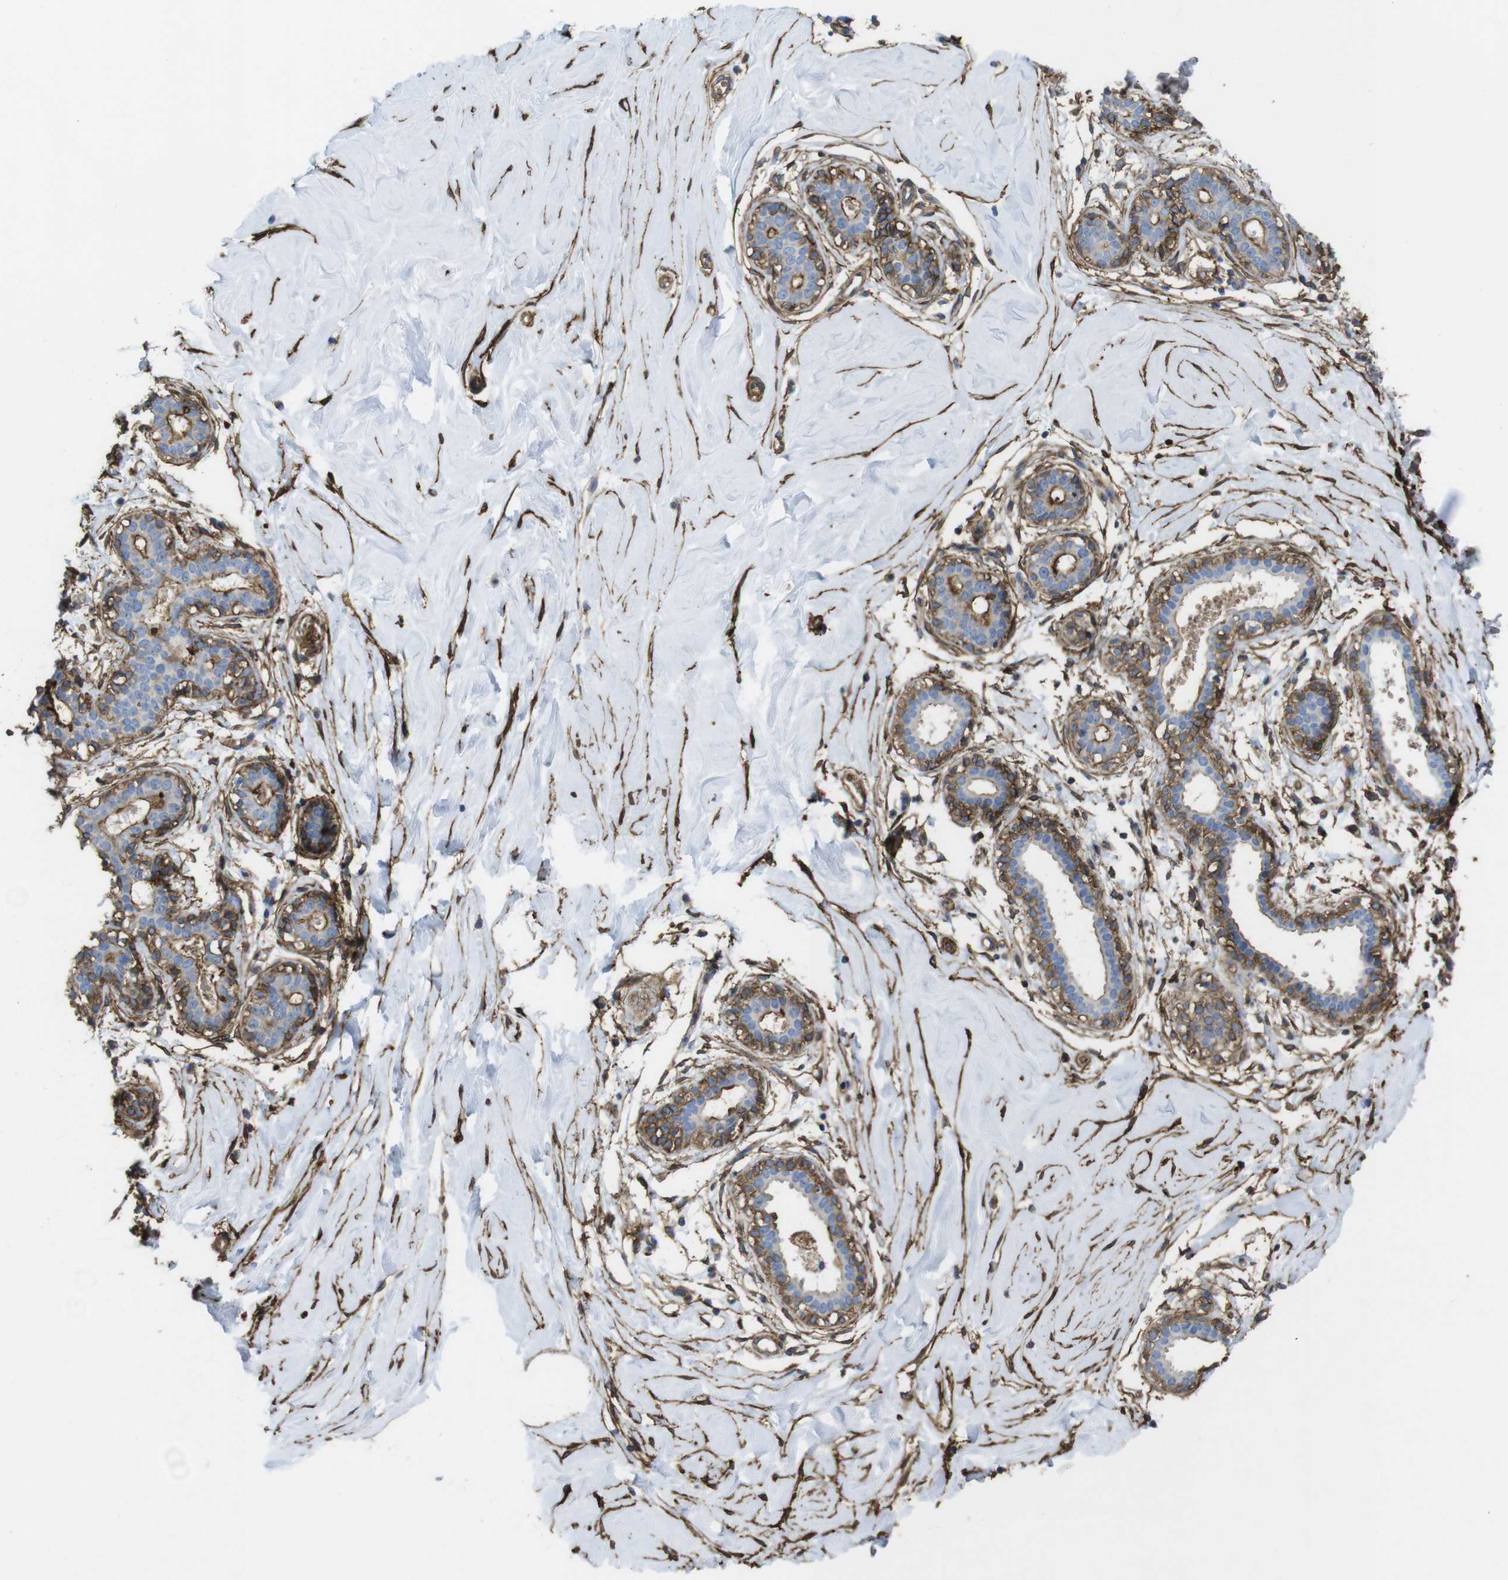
{"staining": {"intensity": "moderate", "quantity": ">75%", "location": "cytoplasmic/membranous"}, "tissue": "breast", "cell_type": "Adipocytes", "image_type": "normal", "snomed": [{"axis": "morphology", "description": "Normal tissue, NOS"}, {"axis": "topography", "description": "Breast"}], "caption": "Protein staining of normal breast demonstrates moderate cytoplasmic/membranous staining in approximately >75% of adipocytes.", "gene": "CYBRD1", "patient": {"sex": "female", "age": 23}}